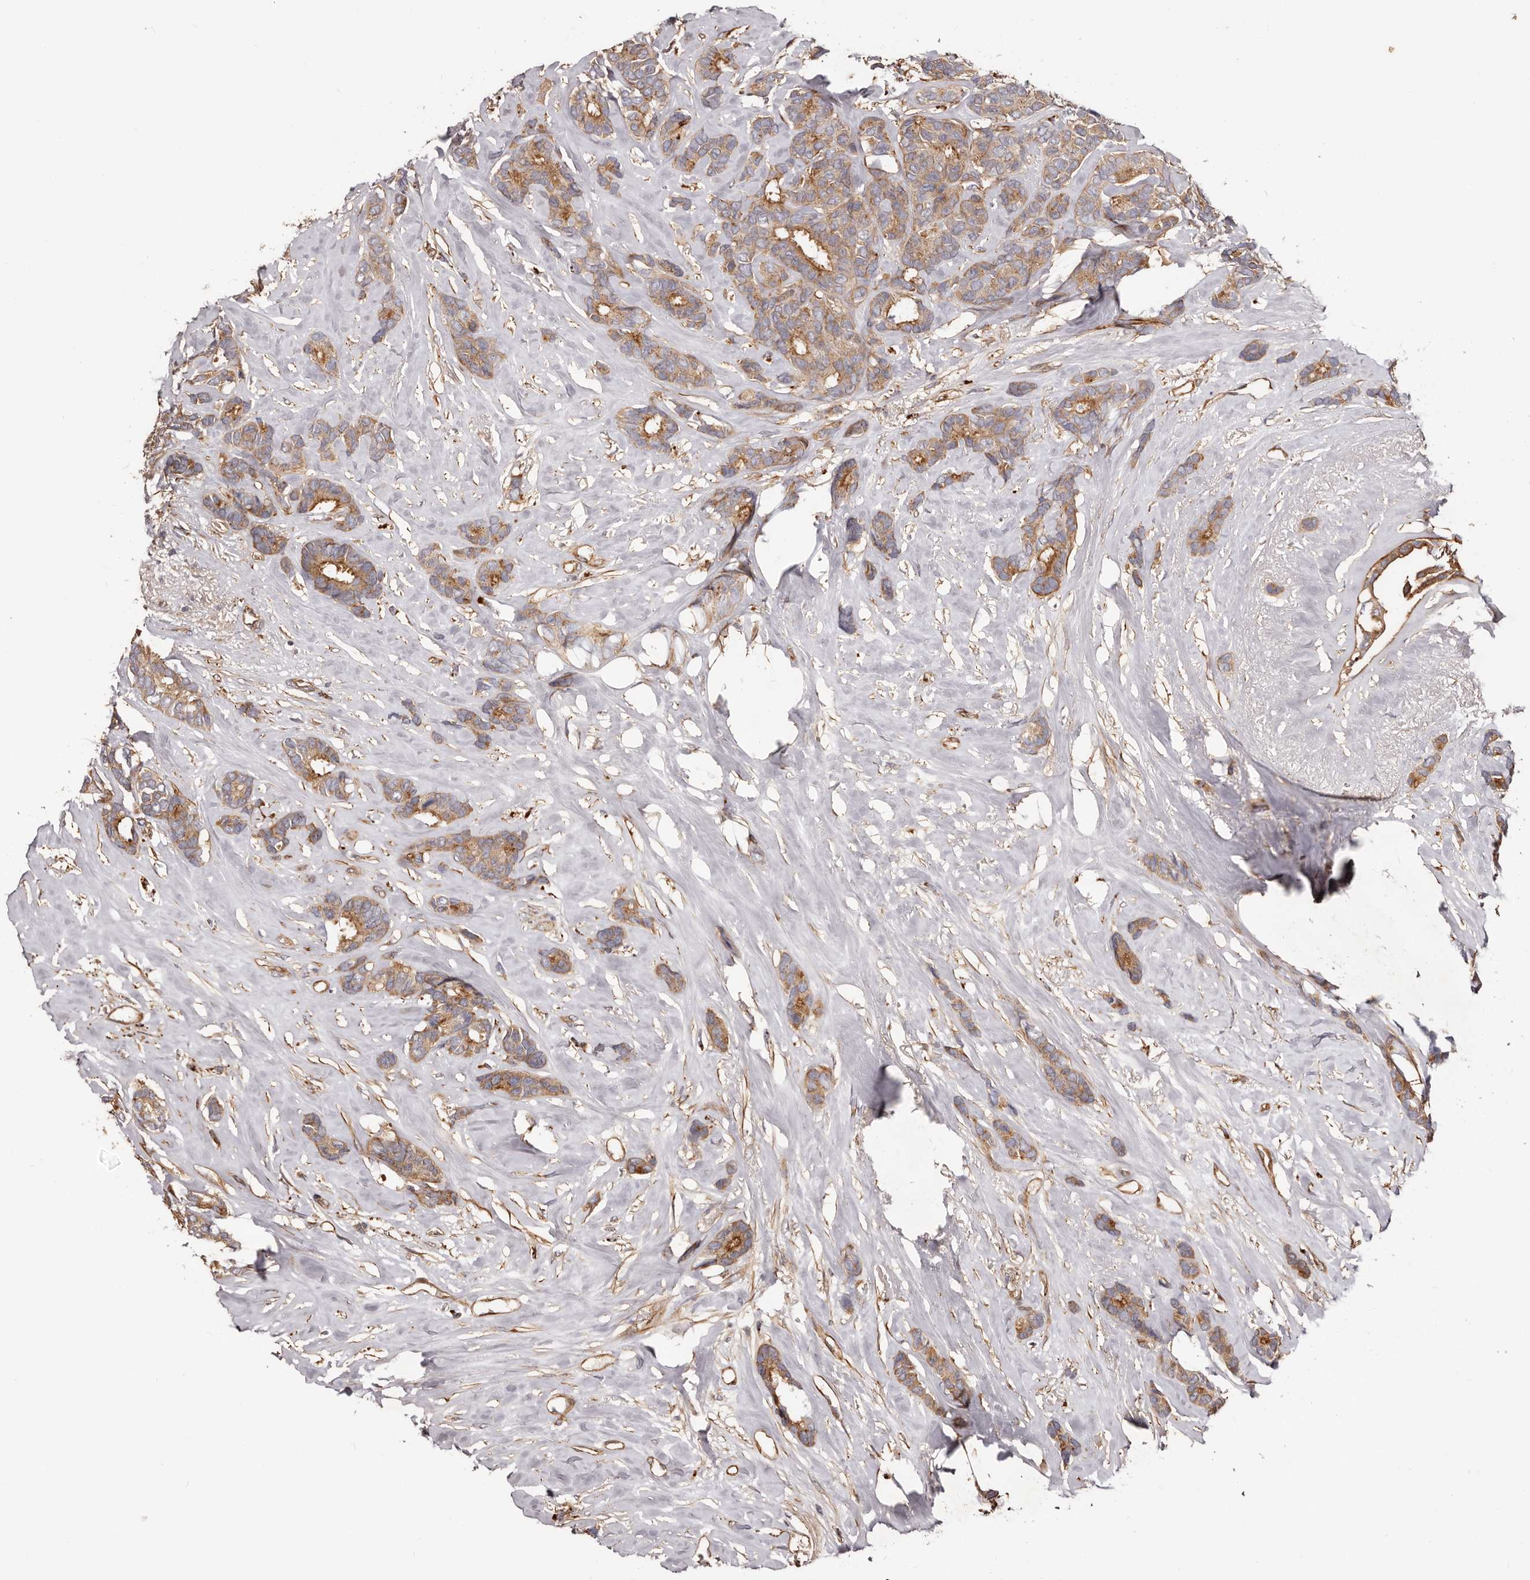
{"staining": {"intensity": "moderate", "quantity": ">75%", "location": "cytoplasmic/membranous"}, "tissue": "breast cancer", "cell_type": "Tumor cells", "image_type": "cancer", "snomed": [{"axis": "morphology", "description": "Duct carcinoma"}, {"axis": "topography", "description": "Breast"}], "caption": "Immunohistochemistry staining of breast cancer, which exhibits medium levels of moderate cytoplasmic/membranous expression in about >75% of tumor cells indicating moderate cytoplasmic/membranous protein expression. The staining was performed using DAB (brown) for protein detection and nuclei were counterstained in hematoxylin (blue).", "gene": "GTPBP1", "patient": {"sex": "female", "age": 87}}